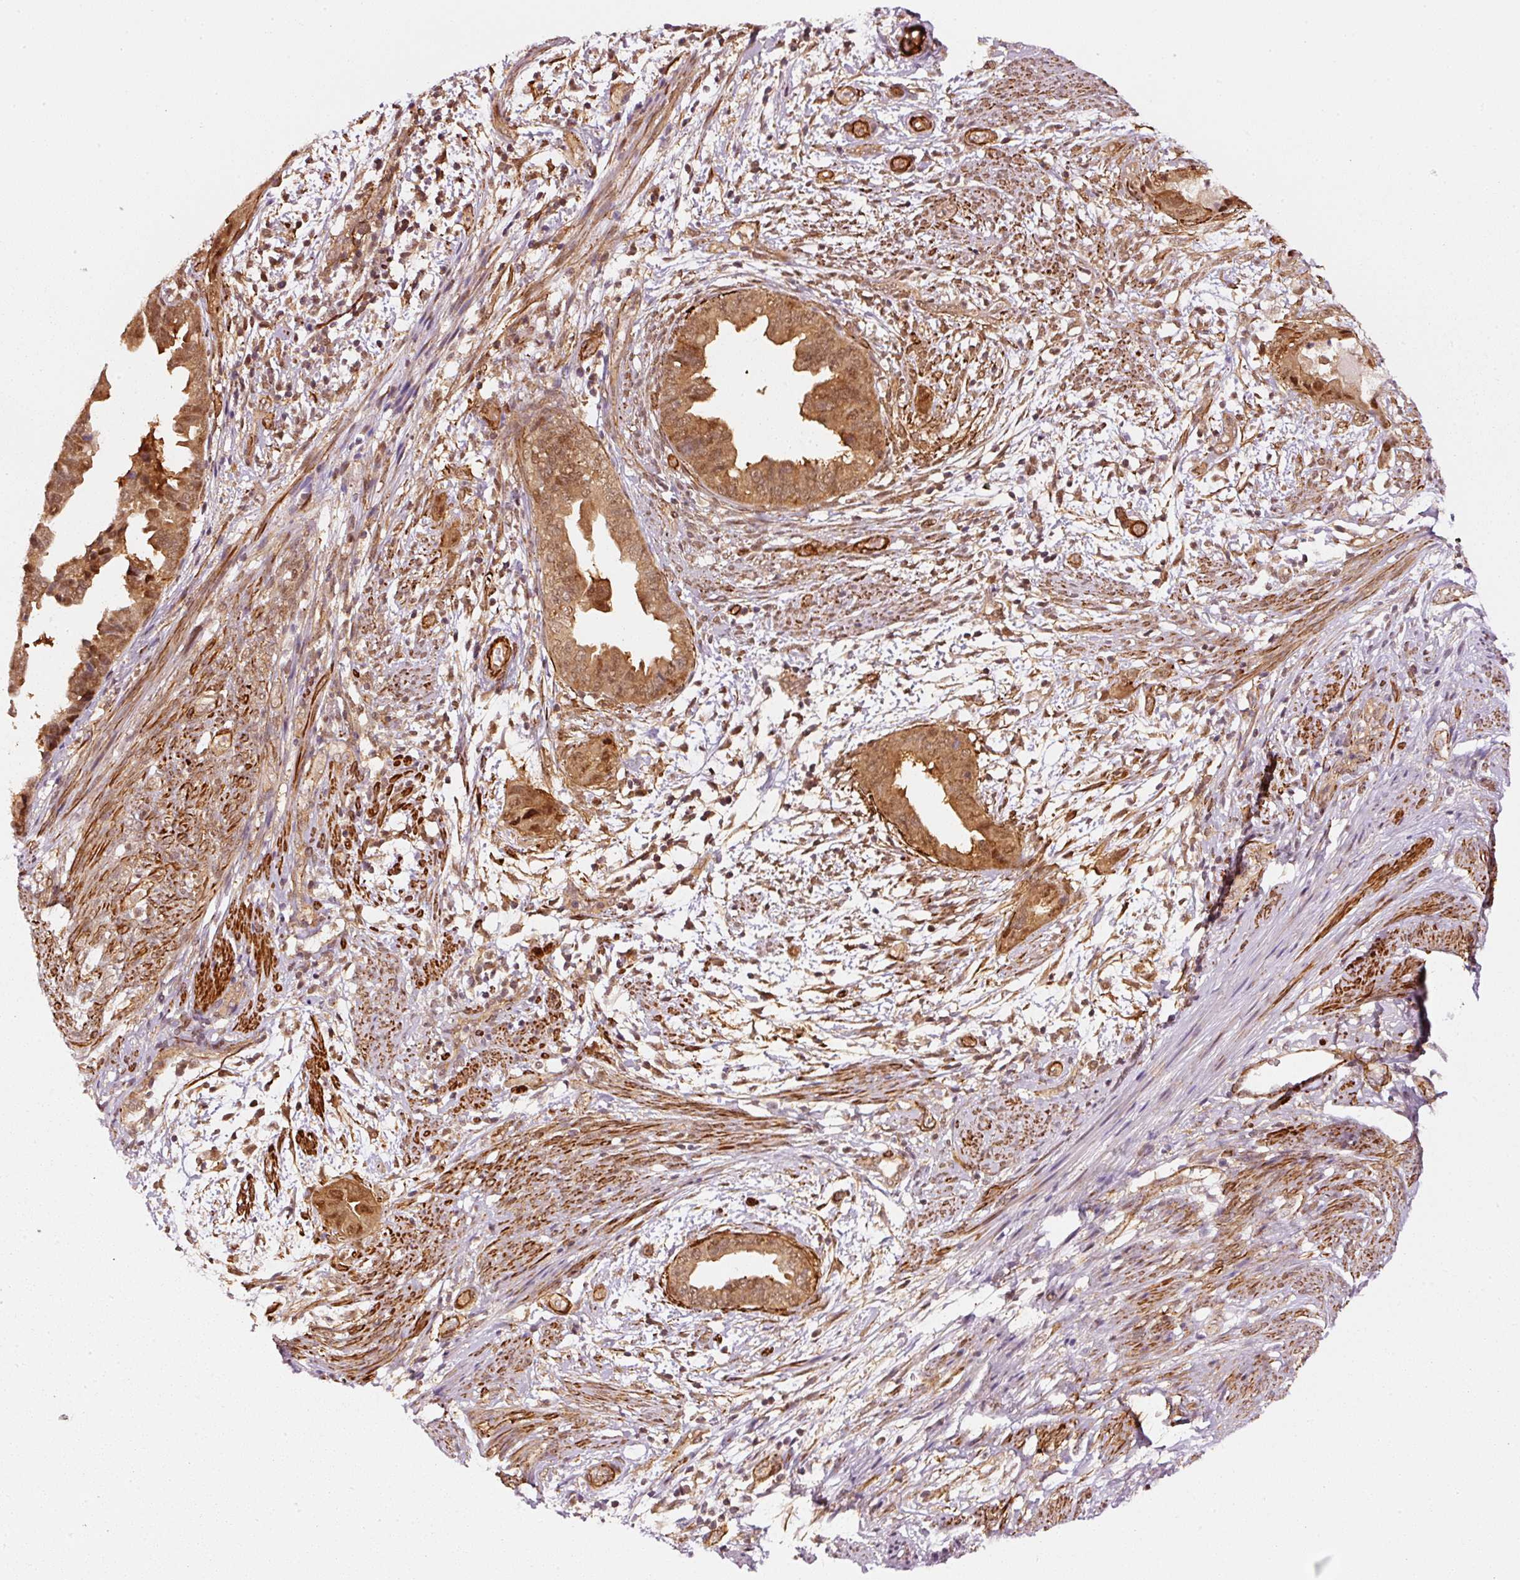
{"staining": {"intensity": "moderate", "quantity": ">75%", "location": "cytoplasmic/membranous,nuclear"}, "tissue": "endometrial cancer", "cell_type": "Tumor cells", "image_type": "cancer", "snomed": [{"axis": "morphology", "description": "Adenocarcinoma, NOS"}, {"axis": "topography", "description": "Endometrium"}], "caption": "IHC image of human adenocarcinoma (endometrial) stained for a protein (brown), which demonstrates medium levels of moderate cytoplasmic/membranous and nuclear staining in about >75% of tumor cells.", "gene": "PSMD1", "patient": {"sex": "female", "age": 57}}